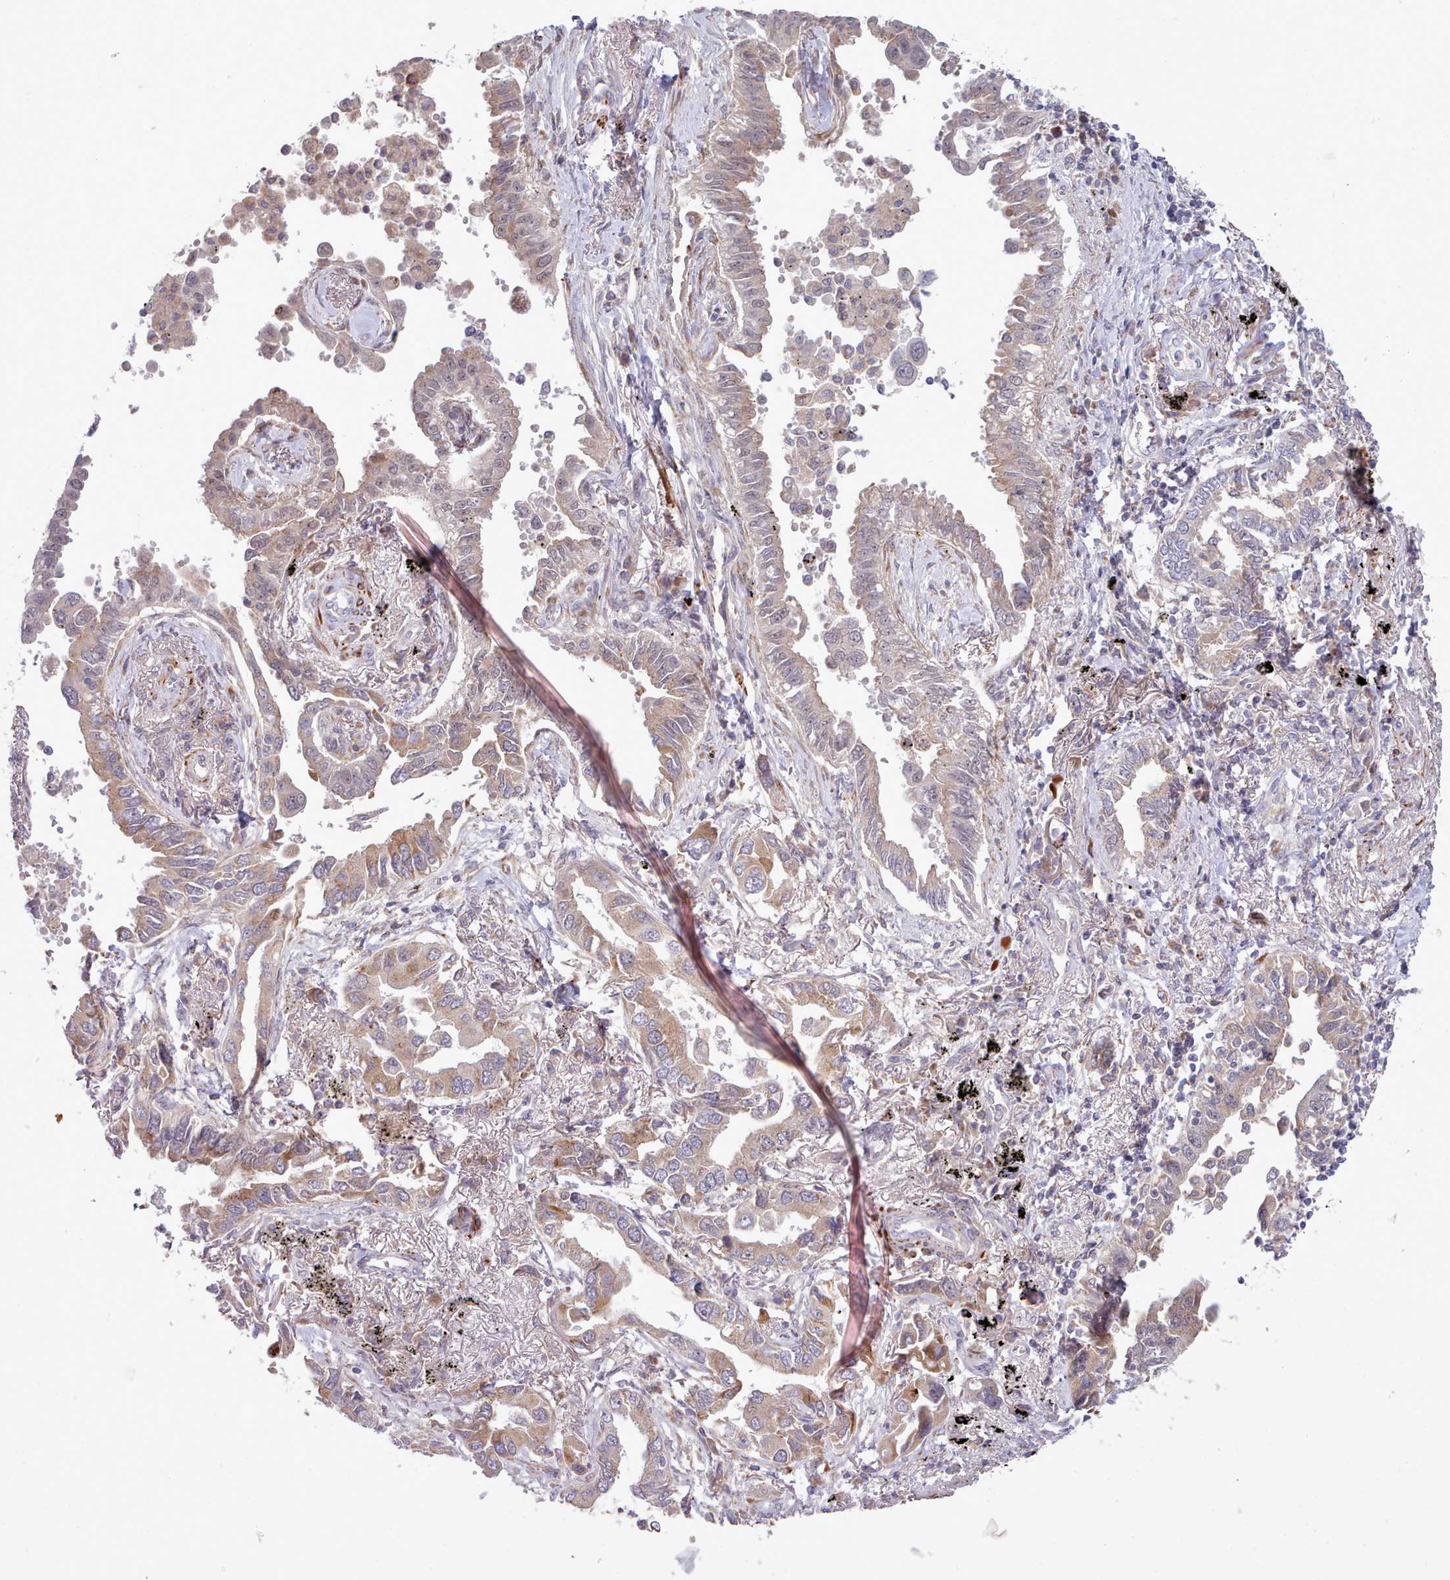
{"staining": {"intensity": "weak", "quantity": "25%-75%", "location": "cytoplasmic/membranous"}, "tissue": "lung cancer", "cell_type": "Tumor cells", "image_type": "cancer", "snomed": [{"axis": "morphology", "description": "Adenocarcinoma, NOS"}, {"axis": "topography", "description": "Lung"}], "caption": "Immunohistochemistry of human lung cancer displays low levels of weak cytoplasmic/membranous expression in approximately 25%-75% of tumor cells.", "gene": "TRIM26", "patient": {"sex": "male", "age": 67}}